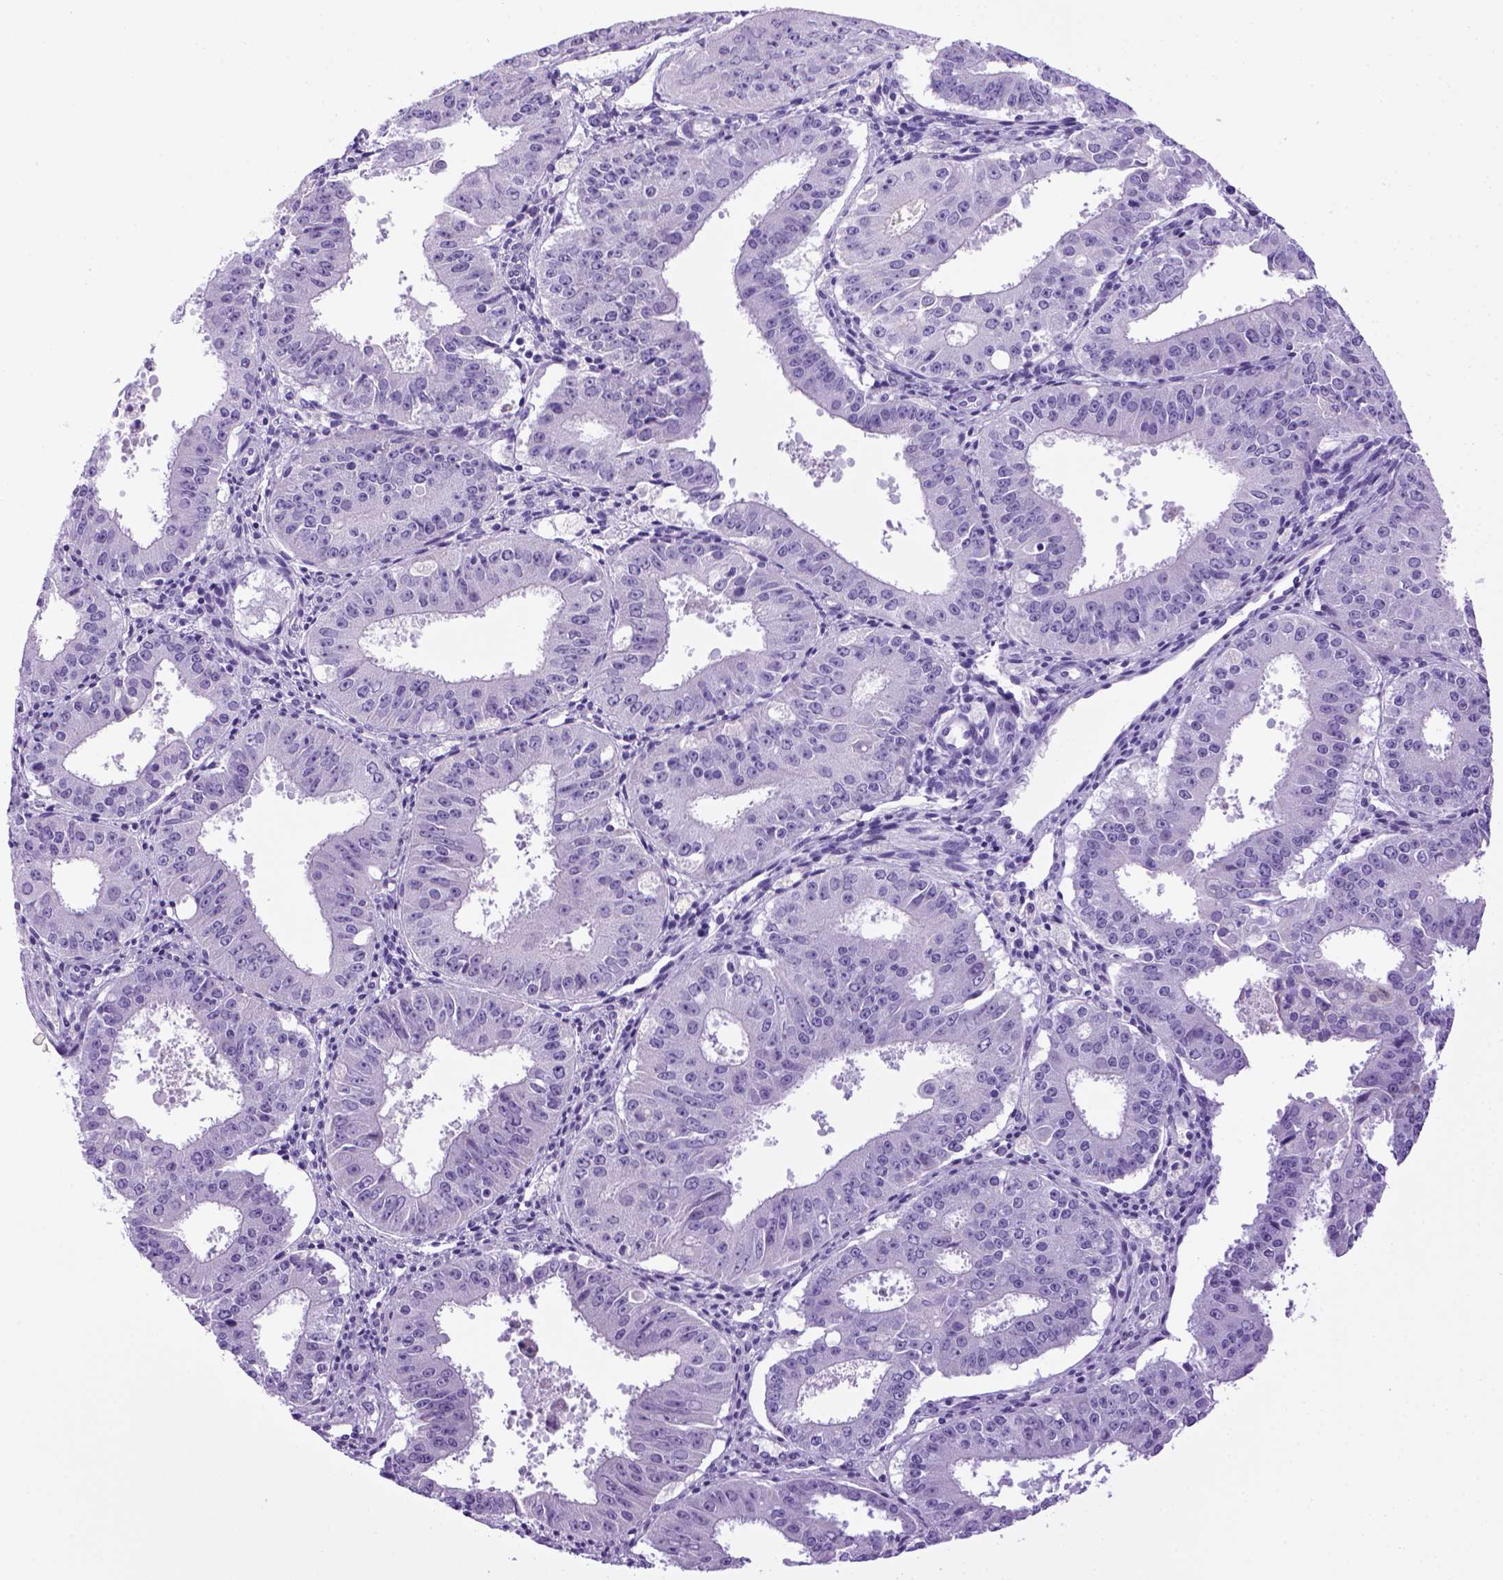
{"staining": {"intensity": "negative", "quantity": "none", "location": "none"}, "tissue": "ovarian cancer", "cell_type": "Tumor cells", "image_type": "cancer", "snomed": [{"axis": "morphology", "description": "Carcinoma, endometroid"}, {"axis": "topography", "description": "Ovary"}], "caption": "High power microscopy image of an immunohistochemistry (IHC) histopathology image of ovarian cancer, revealing no significant staining in tumor cells.", "gene": "SGCG", "patient": {"sex": "female", "age": 42}}